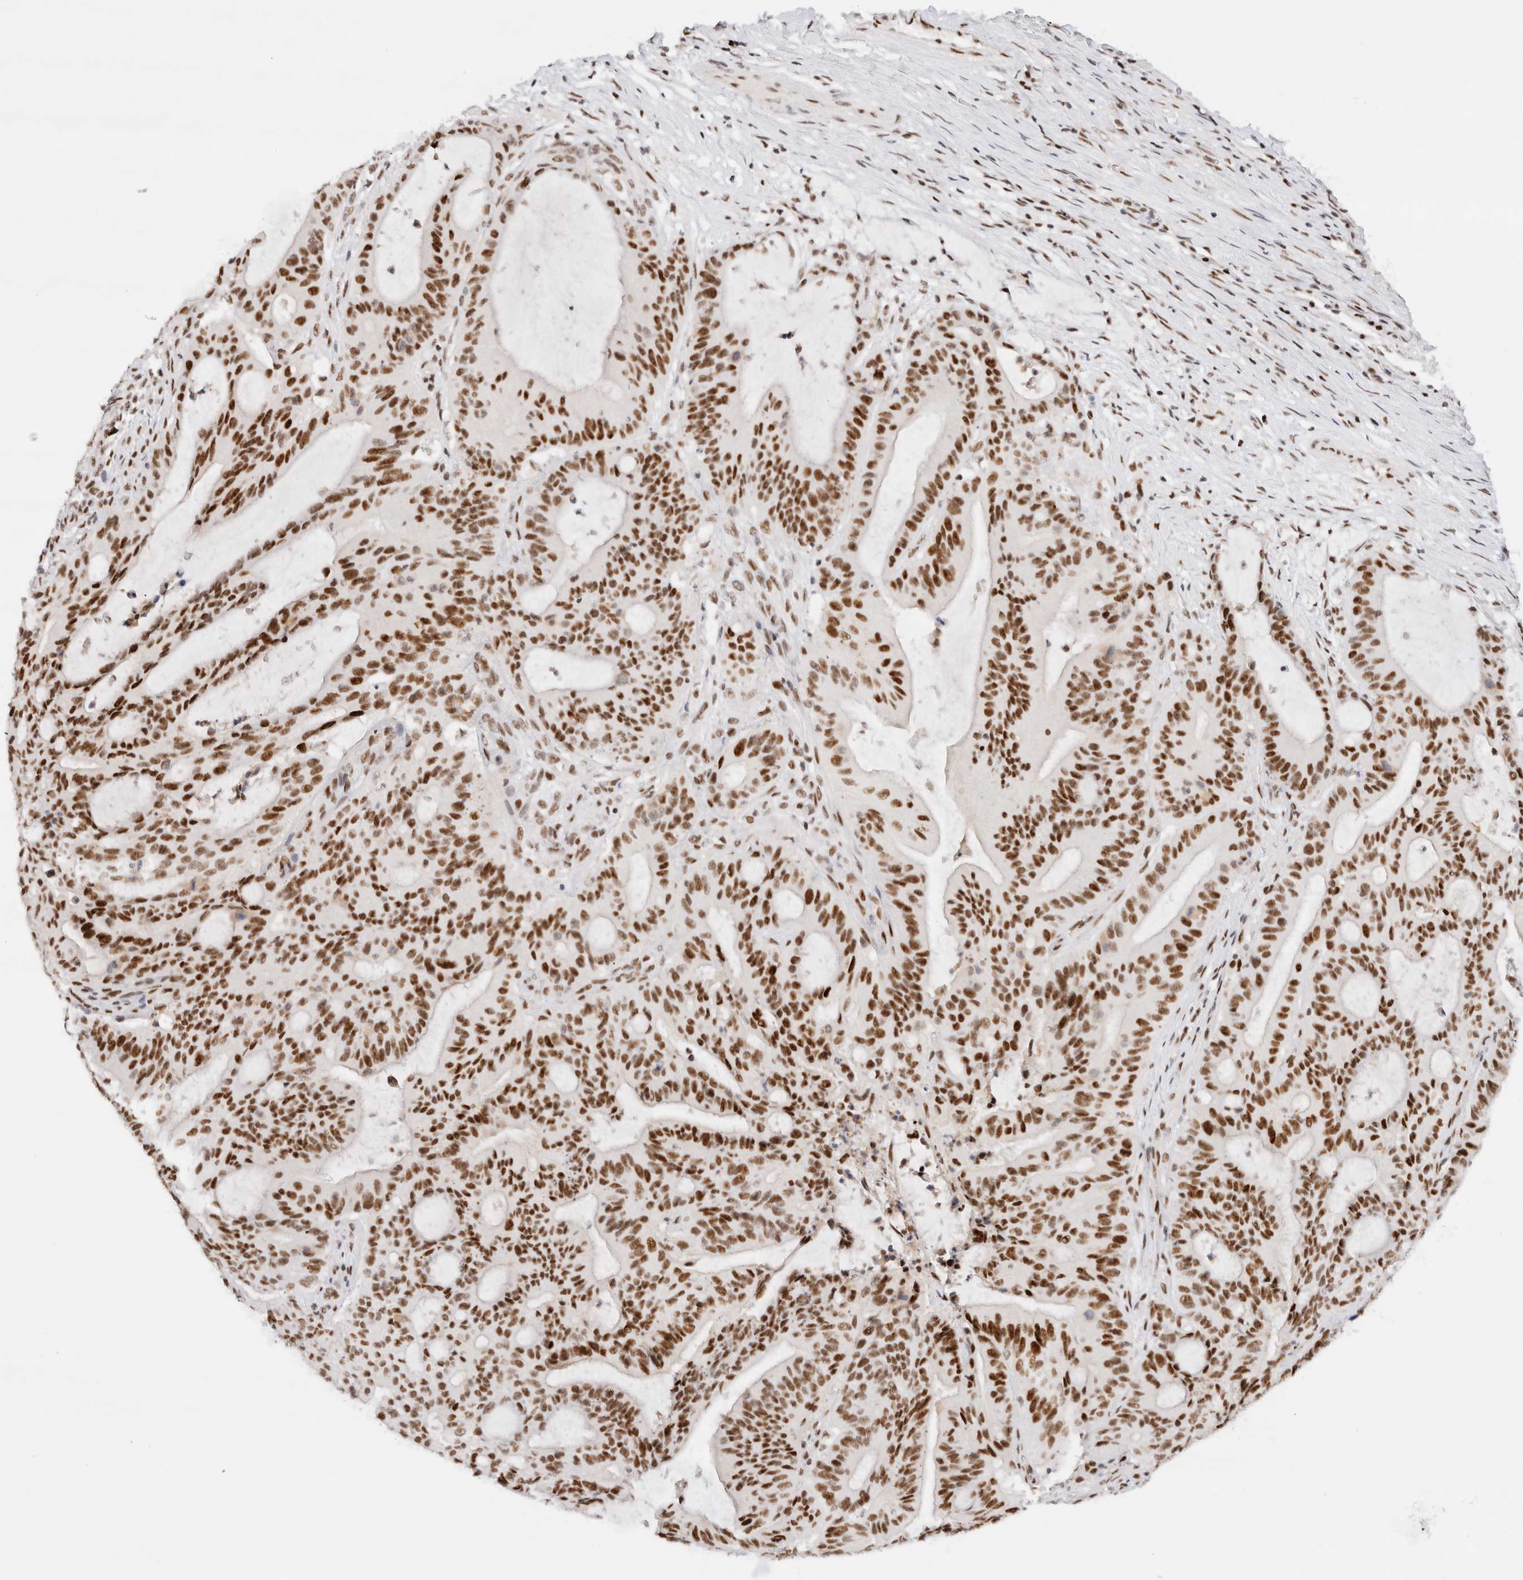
{"staining": {"intensity": "strong", "quantity": ">75%", "location": "nuclear"}, "tissue": "liver cancer", "cell_type": "Tumor cells", "image_type": "cancer", "snomed": [{"axis": "morphology", "description": "Normal tissue, NOS"}, {"axis": "morphology", "description": "Cholangiocarcinoma"}, {"axis": "topography", "description": "Liver"}, {"axis": "topography", "description": "Peripheral nerve tissue"}], "caption": "Immunohistochemical staining of liver cholangiocarcinoma exhibits high levels of strong nuclear protein staining in about >75% of tumor cells.", "gene": "ZNF282", "patient": {"sex": "female", "age": 73}}